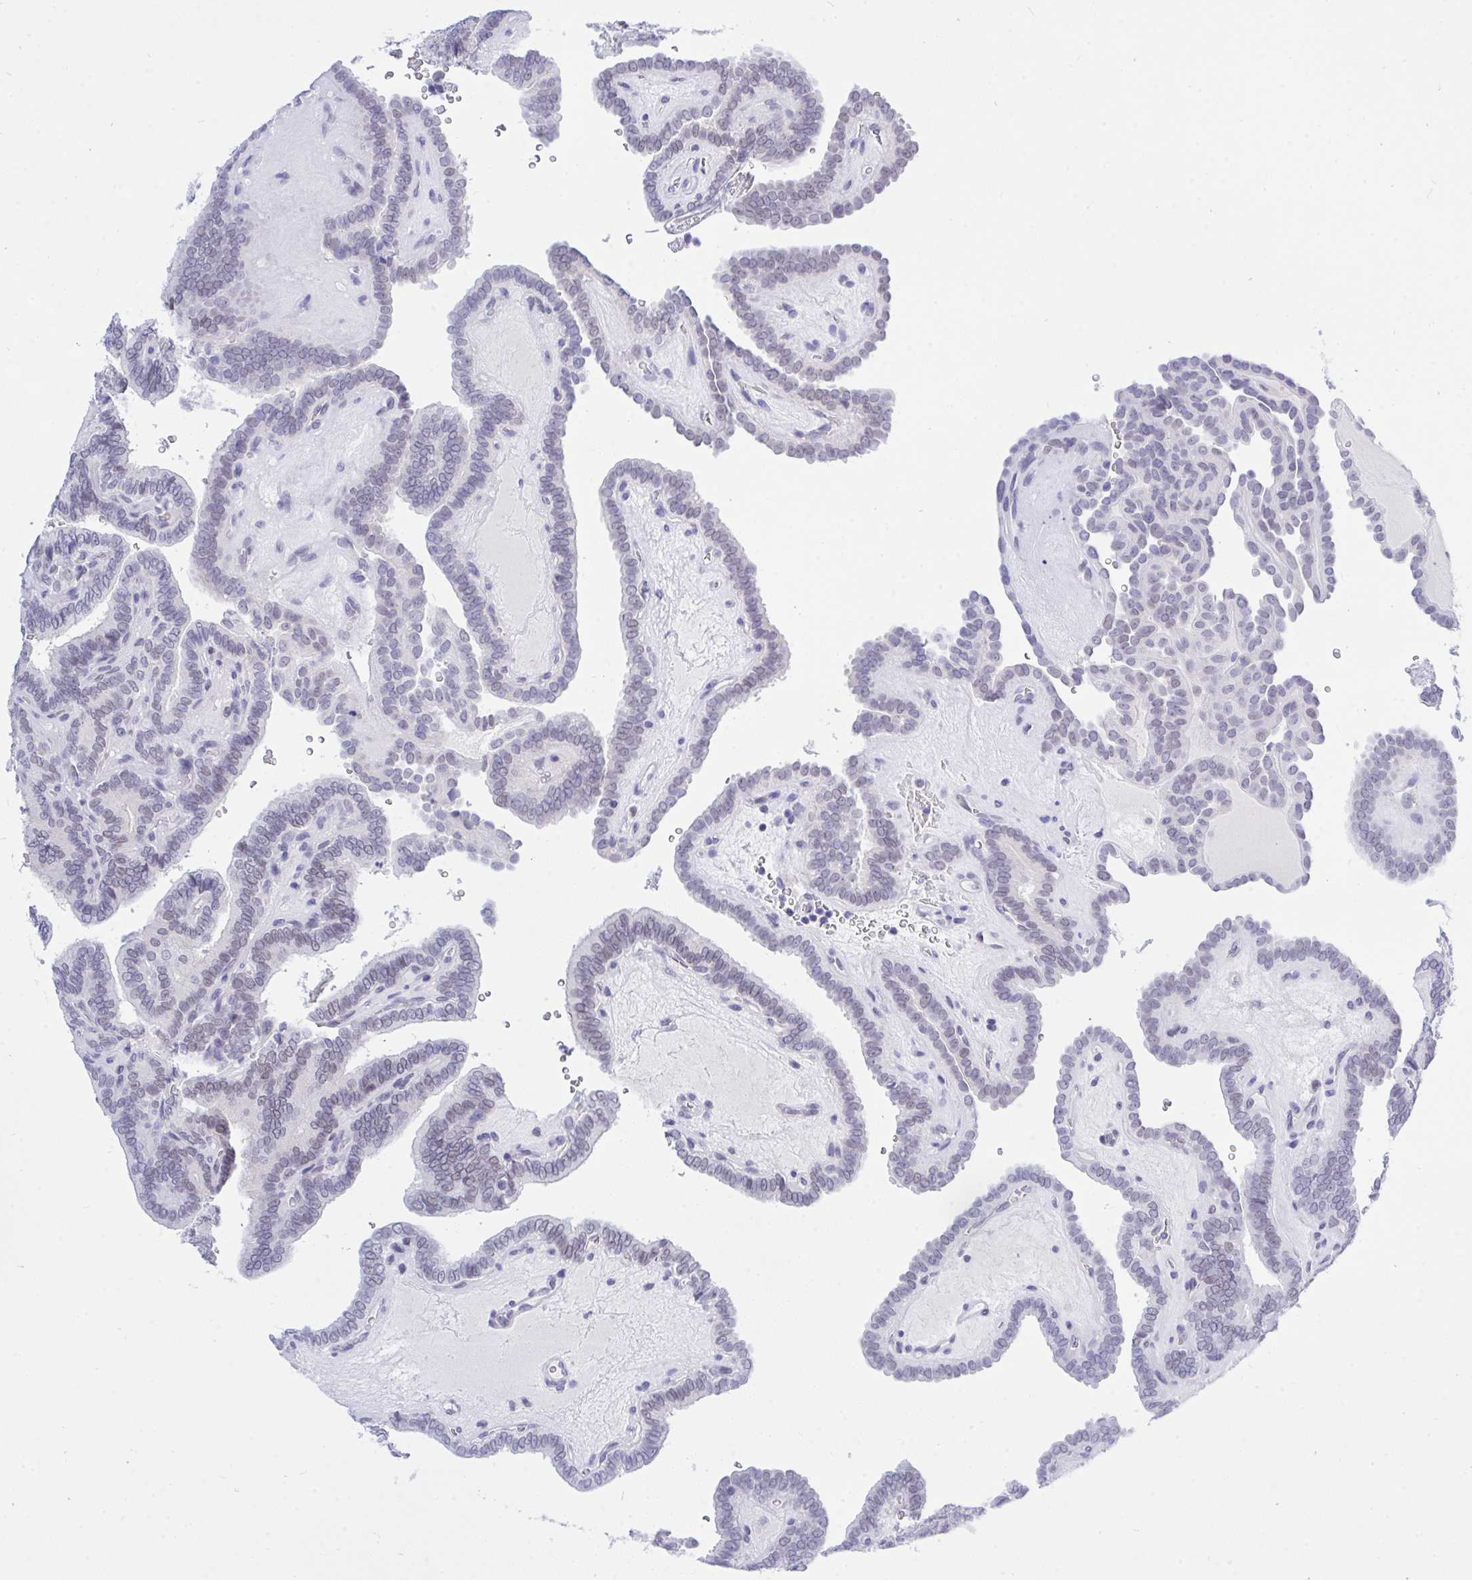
{"staining": {"intensity": "negative", "quantity": "none", "location": "none"}, "tissue": "thyroid cancer", "cell_type": "Tumor cells", "image_type": "cancer", "snomed": [{"axis": "morphology", "description": "Papillary adenocarcinoma, NOS"}, {"axis": "topography", "description": "Thyroid gland"}], "caption": "IHC histopathology image of neoplastic tissue: human thyroid cancer (papillary adenocarcinoma) stained with DAB (3,3'-diaminobenzidine) exhibits no significant protein expression in tumor cells.", "gene": "THOP1", "patient": {"sex": "female", "age": 21}}